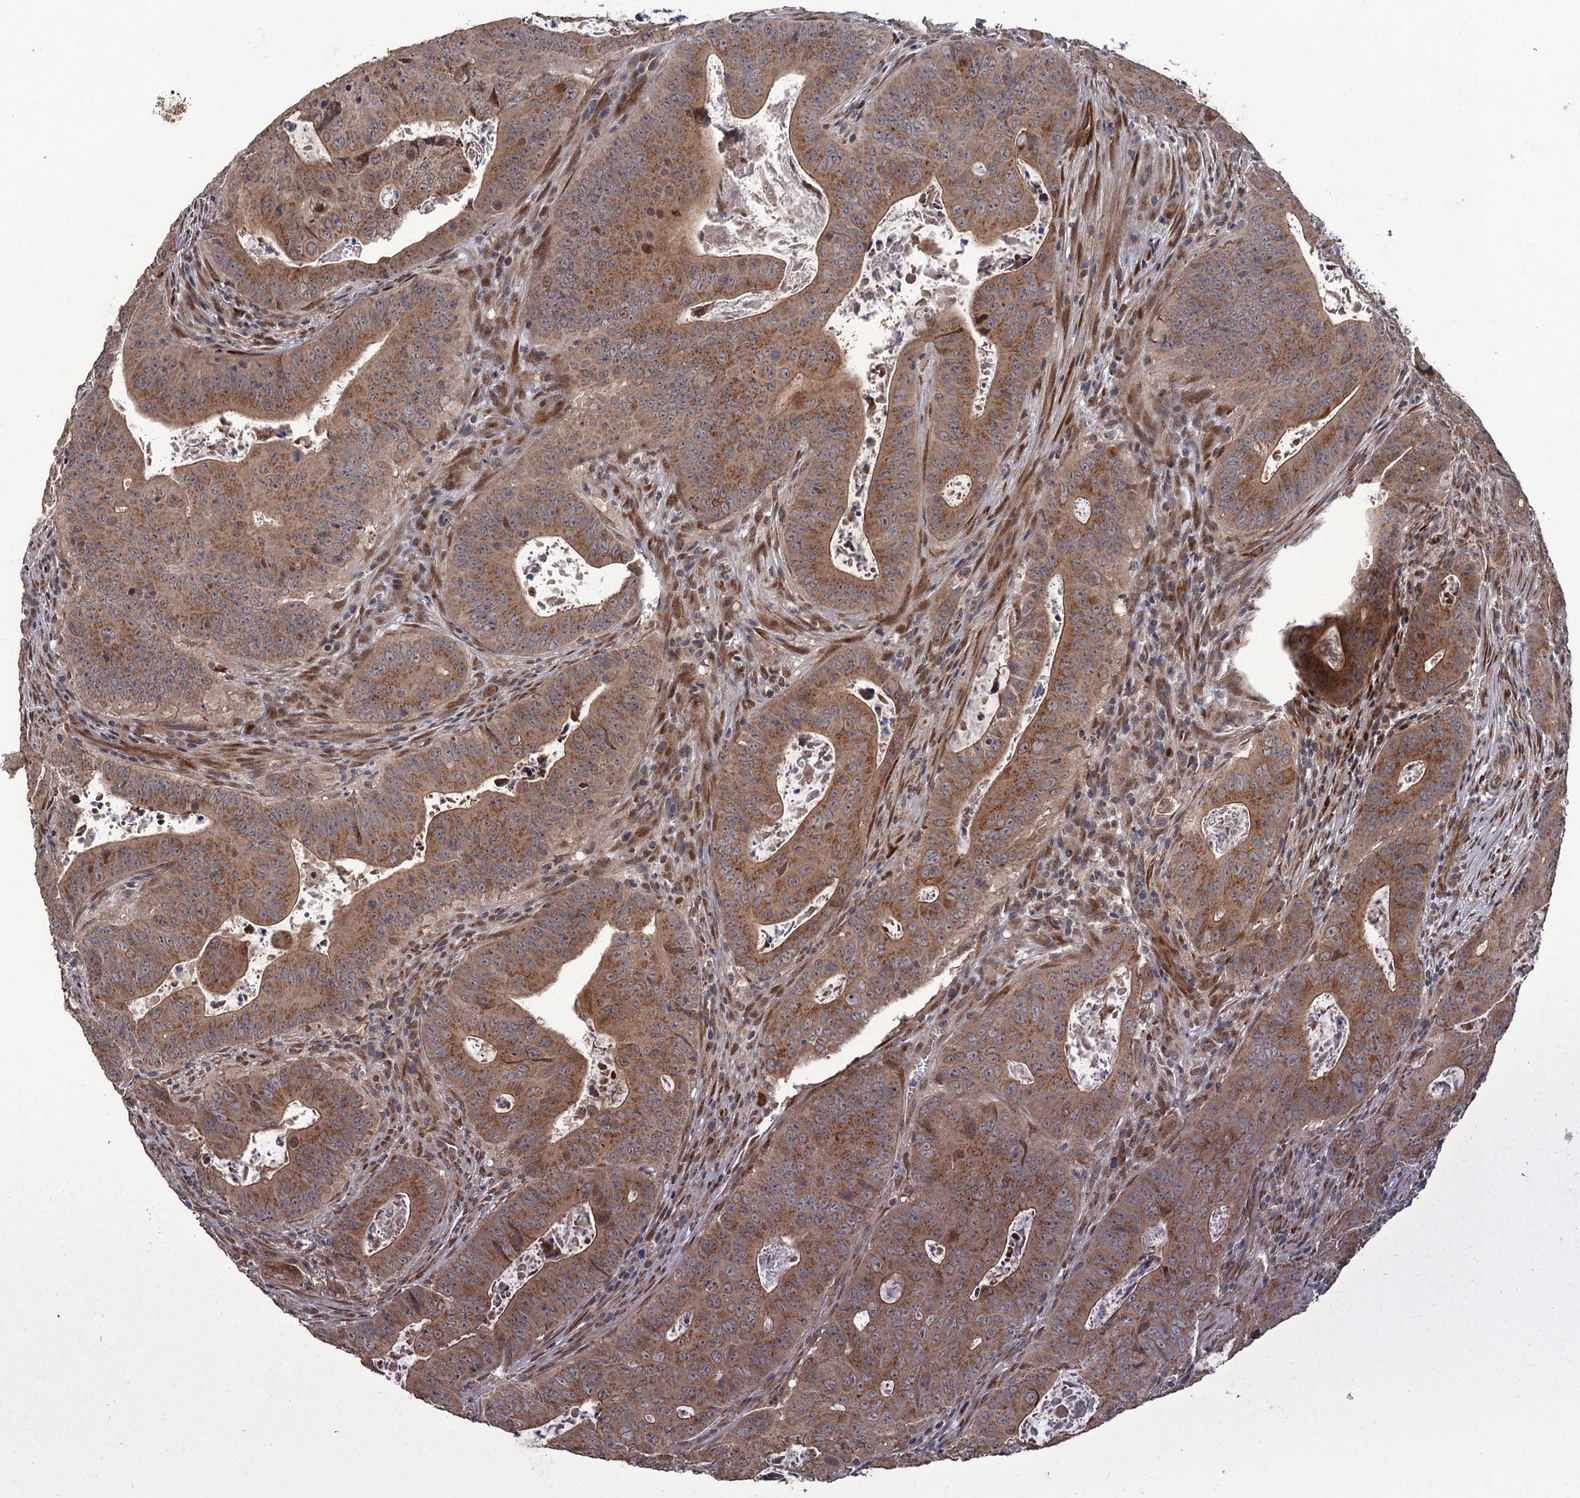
{"staining": {"intensity": "moderate", "quantity": ">75%", "location": "cytoplasmic/membranous"}, "tissue": "colorectal cancer", "cell_type": "Tumor cells", "image_type": "cancer", "snomed": [{"axis": "morphology", "description": "Adenocarcinoma, NOS"}, {"axis": "topography", "description": "Rectum"}], "caption": "About >75% of tumor cells in human colorectal cancer reveal moderate cytoplasmic/membranous protein positivity as visualized by brown immunohistochemical staining.", "gene": "LRRC63", "patient": {"sex": "female", "age": 75}}